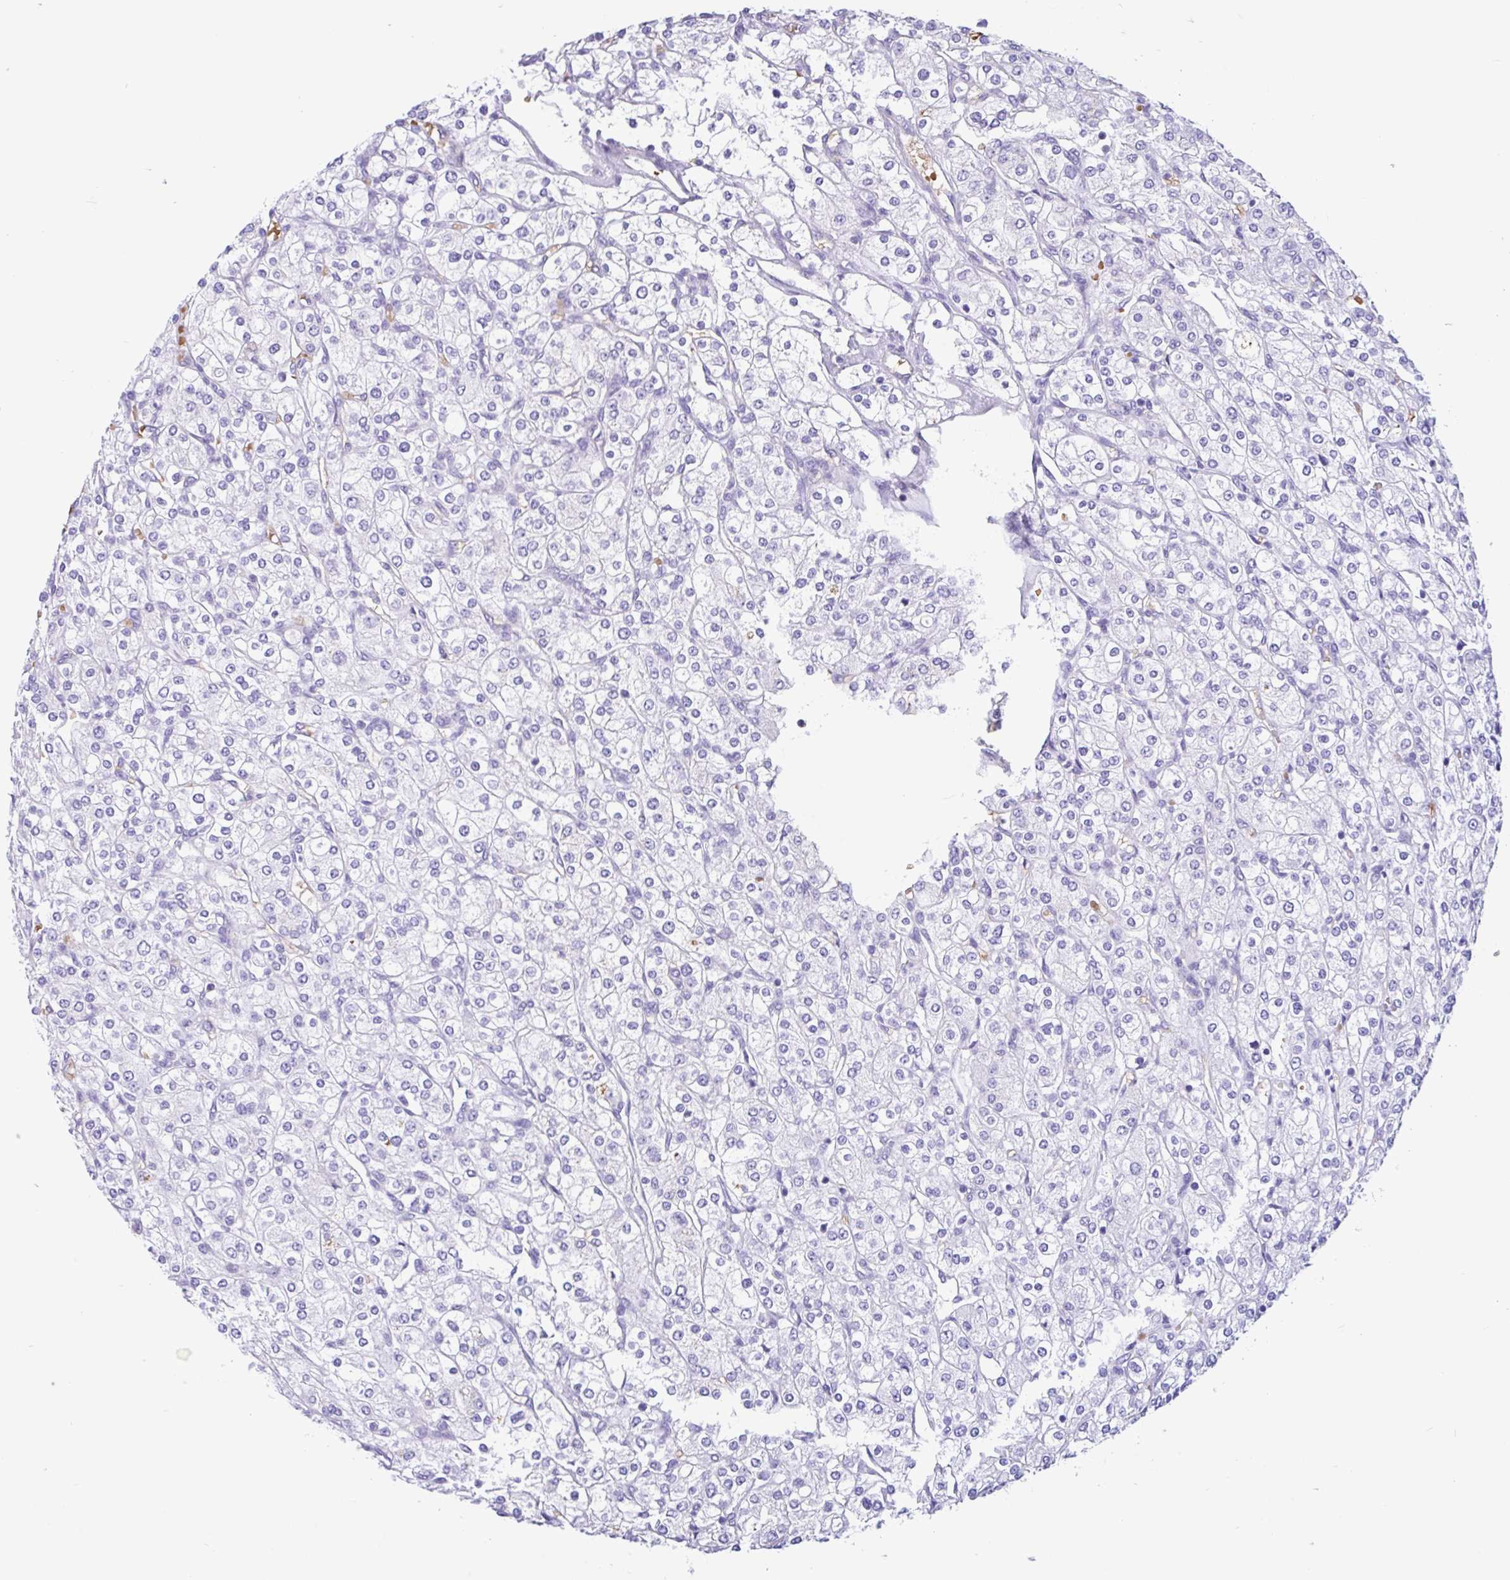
{"staining": {"intensity": "negative", "quantity": "none", "location": "none"}, "tissue": "renal cancer", "cell_type": "Tumor cells", "image_type": "cancer", "snomed": [{"axis": "morphology", "description": "Adenocarcinoma, NOS"}, {"axis": "topography", "description": "Kidney"}], "caption": "High magnification brightfield microscopy of renal cancer stained with DAB (3,3'-diaminobenzidine) (brown) and counterstained with hematoxylin (blue): tumor cells show no significant staining.", "gene": "TMEM79", "patient": {"sex": "male", "age": 80}}